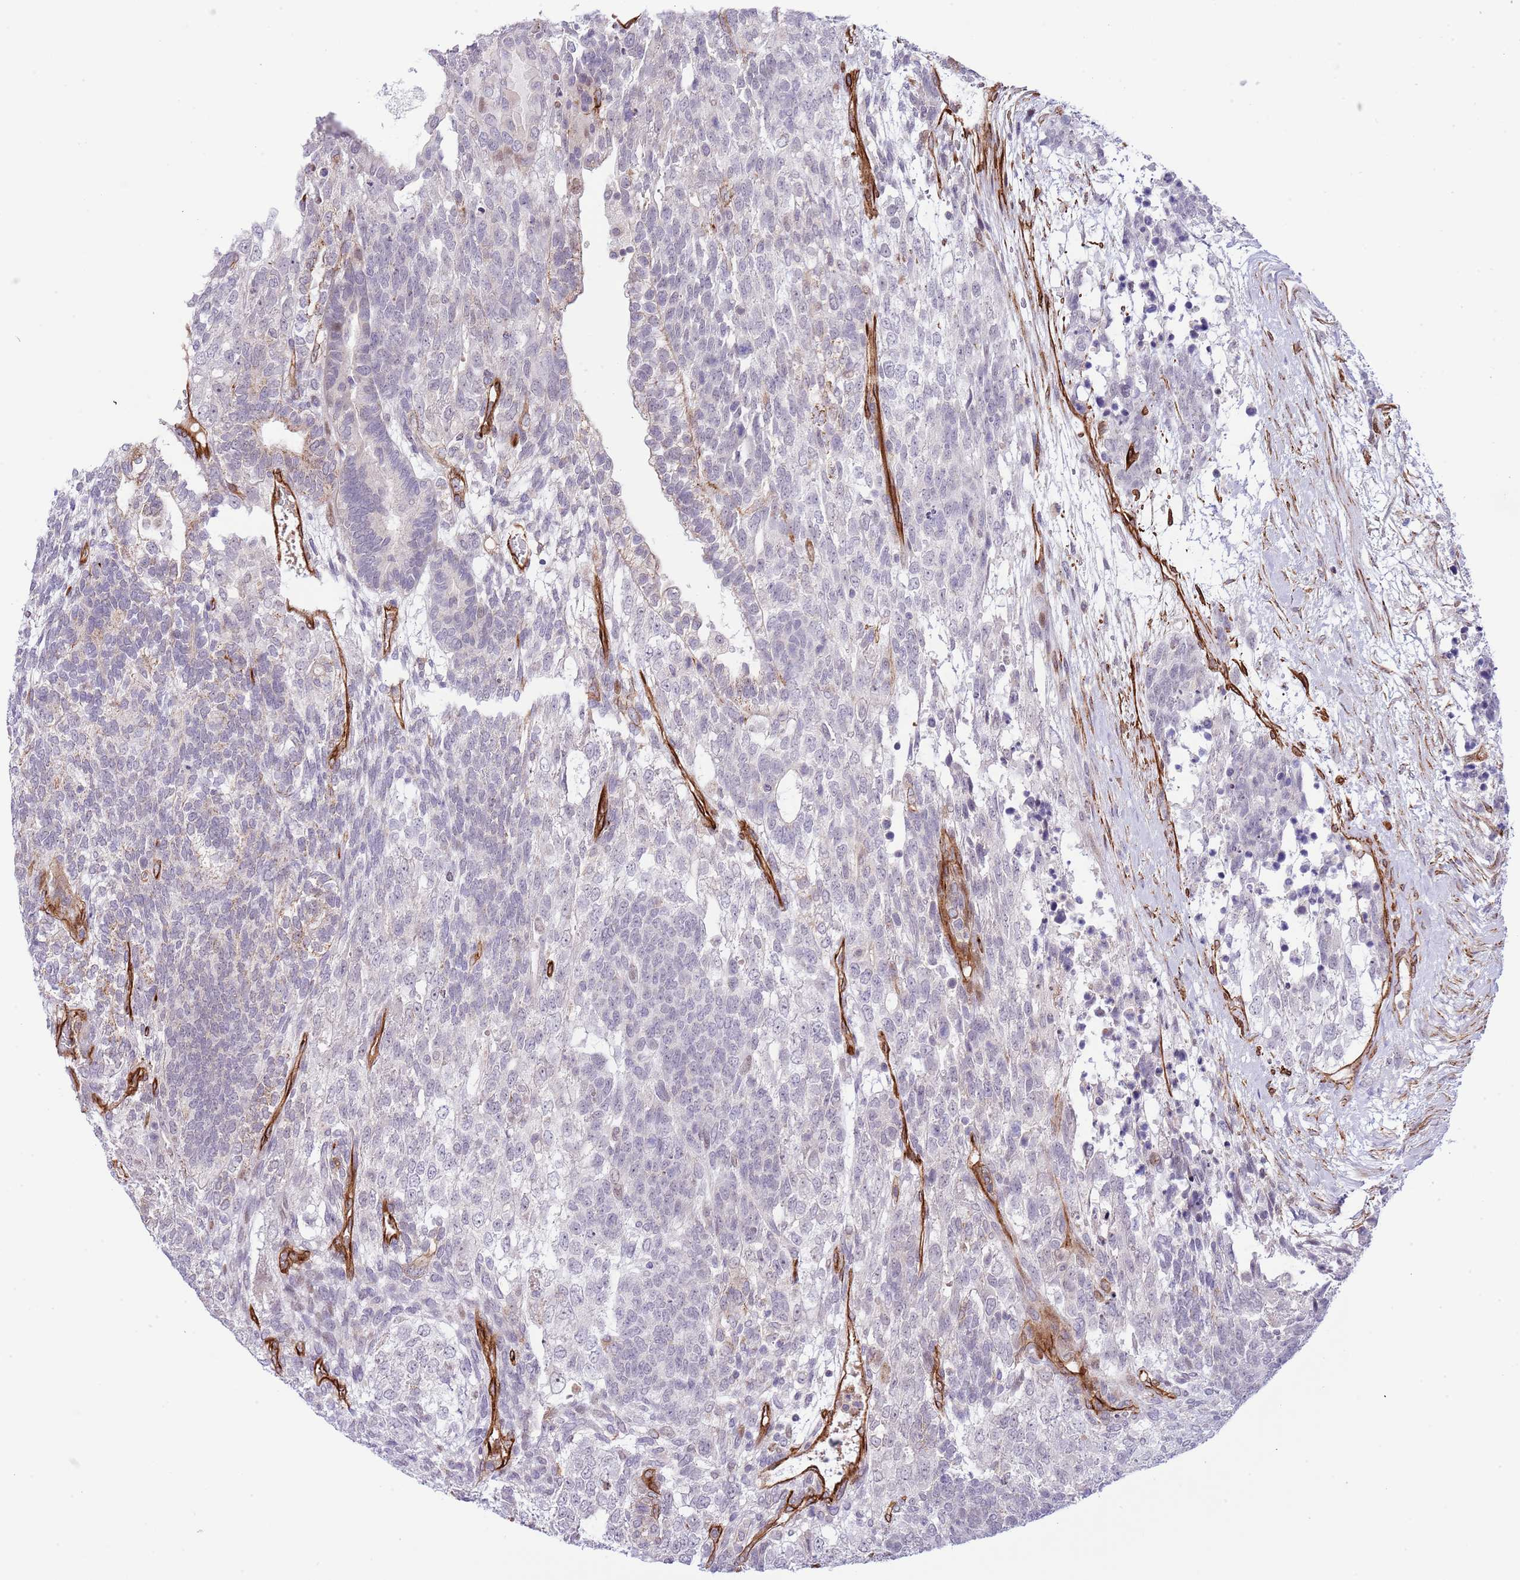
{"staining": {"intensity": "negative", "quantity": "none", "location": "none"}, "tissue": "testis cancer", "cell_type": "Tumor cells", "image_type": "cancer", "snomed": [{"axis": "morphology", "description": "Carcinoma, Embryonal, NOS"}, {"axis": "topography", "description": "Testis"}], "caption": "A high-resolution image shows IHC staining of embryonal carcinoma (testis), which displays no significant positivity in tumor cells. Nuclei are stained in blue.", "gene": "NEK3", "patient": {"sex": "male", "age": 23}}